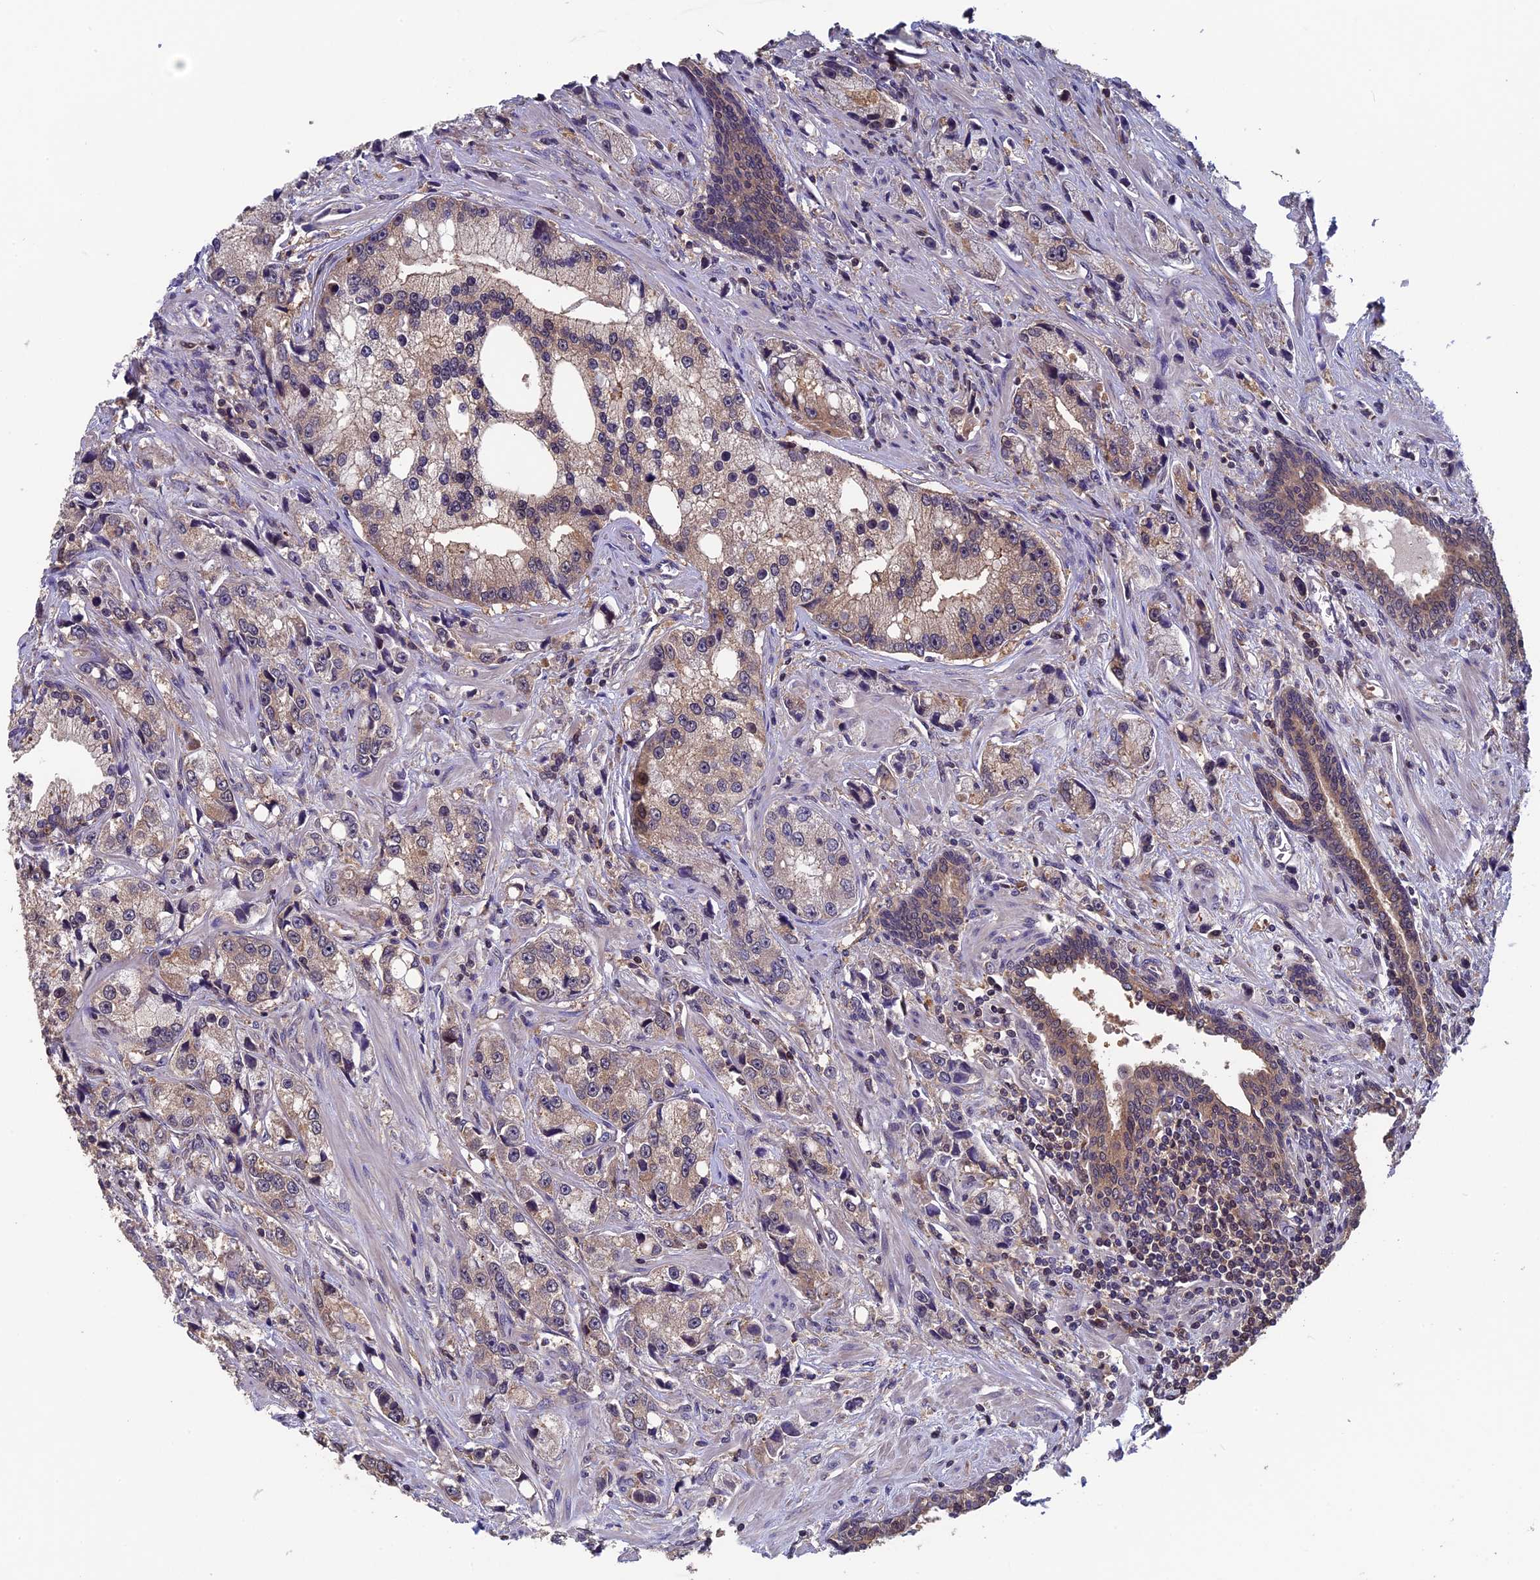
{"staining": {"intensity": "weak", "quantity": "<25%", "location": "cytoplasmic/membranous"}, "tissue": "prostate cancer", "cell_type": "Tumor cells", "image_type": "cancer", "snomed": [{"axis": "morphology", "description": "Adenocarcinoma, High grade"}, {"axis": "topography", "description": "Prostate"}], "caption": "DAB immunohistochemical staining of human prostate cancer shows no significant positivity in tumor cells. Brightfield microscopy of immunohistochemistry (IHC) stained with DAB (brown) and hematoxylin (blue), captured at high magnification.", "gene": "LCMT1", "patient": {"sex": "male", "age": 74}}